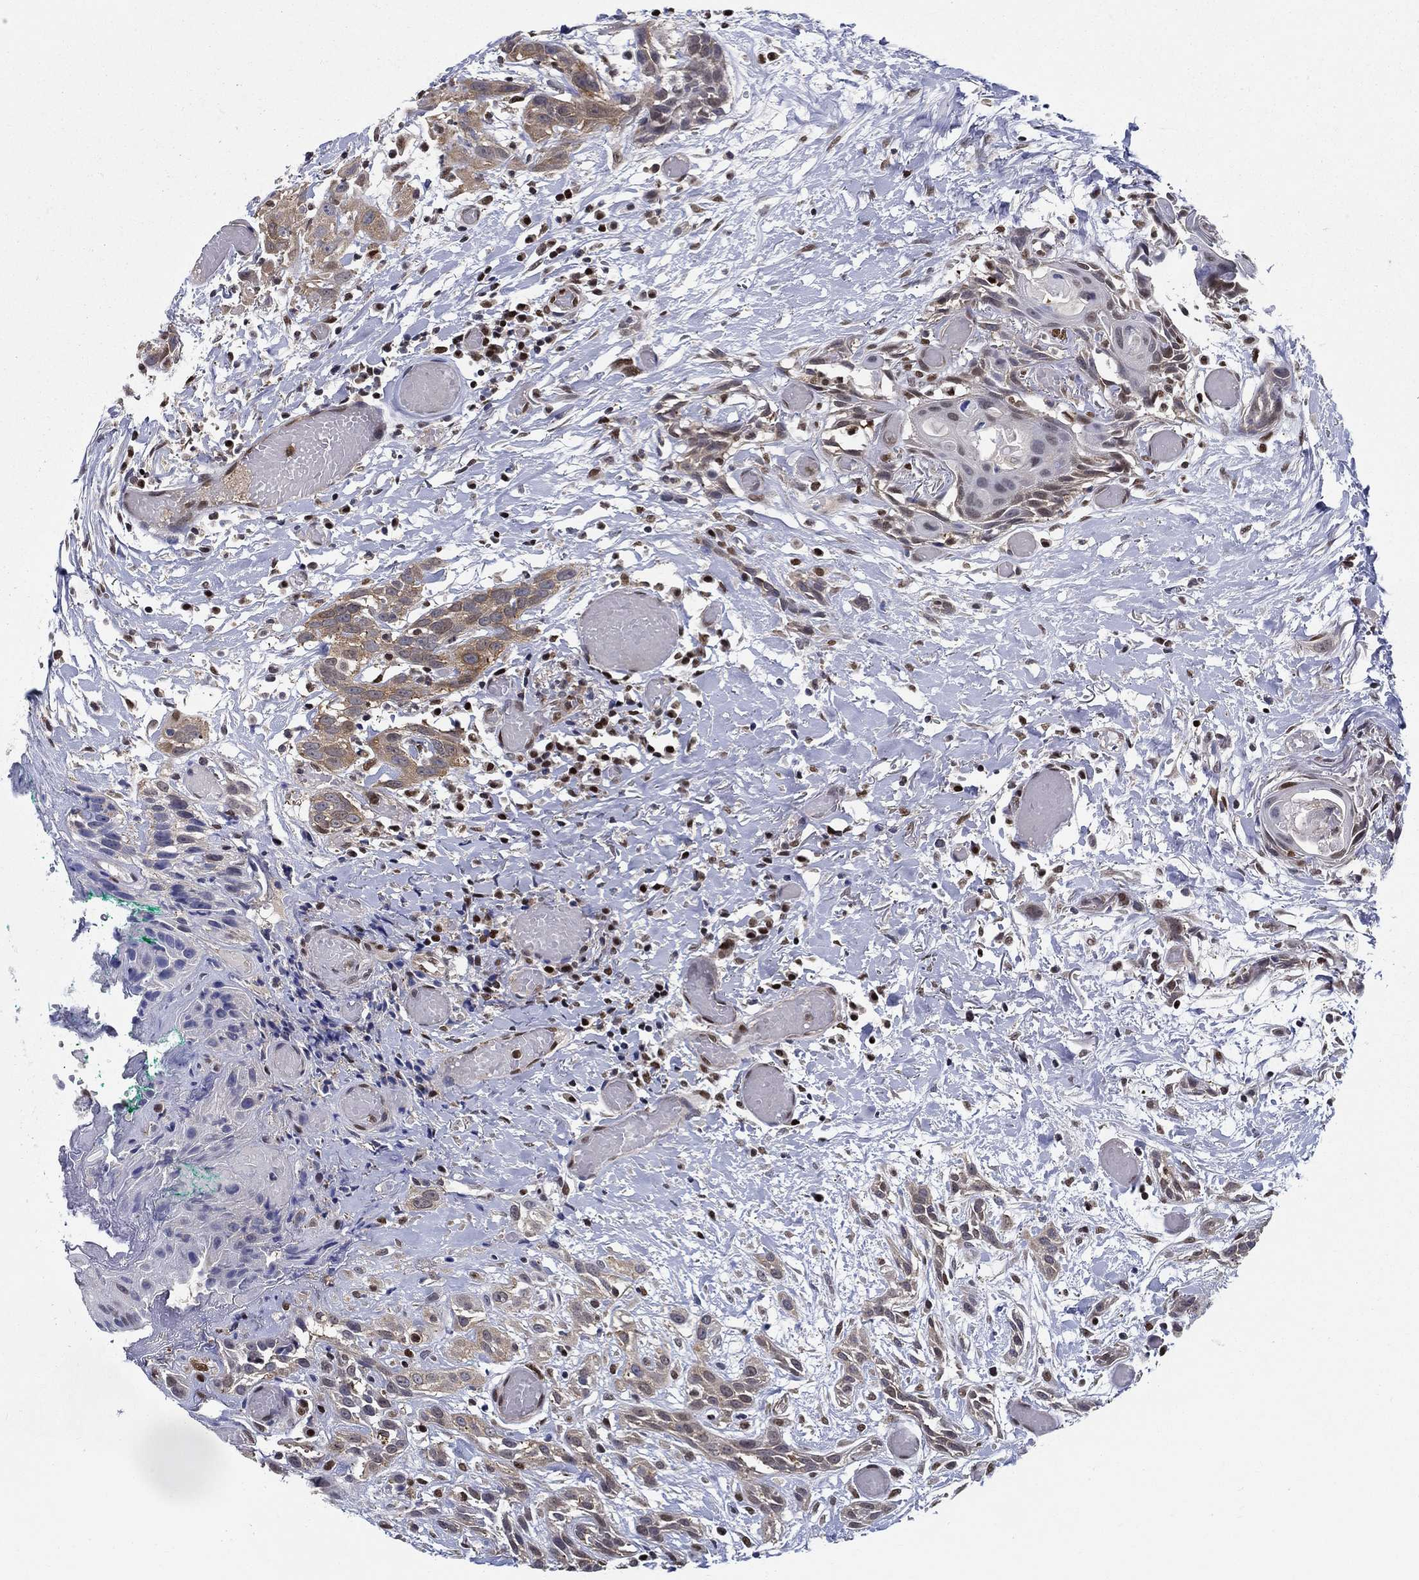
{"staining": {"intensity": "moderate", "quantity": "<25%", "location": "cytoplasmic/membranous"}, "tissue": "head and neck cancer", "cell_type": "Tumor cells", "image_type": "cancer", "snomed": [{"axis": "morphology", "description": "Normal tissue, NOS"}, {"axis": "morphology", "description": "Squamous cell carcinoma, NOS"}, {"axis": "topography", "description": "Oral tissue"}, {"axis": "topography", "description": "Salivary gland"}, {"axis": "topography", "description": "Head-Neck"}], "caption": "Immunohistochemical staining of head and neck cancer (squamous cell carcinoma) displays low levels of moderate cytoplasmic/membranous positivity in approximately <25% of tumor cells. (DAB = brown stain, brightfield microscopy at high magnification).", "gene": "ZNF594", "patient": {"sex": "female", "age": 62}}